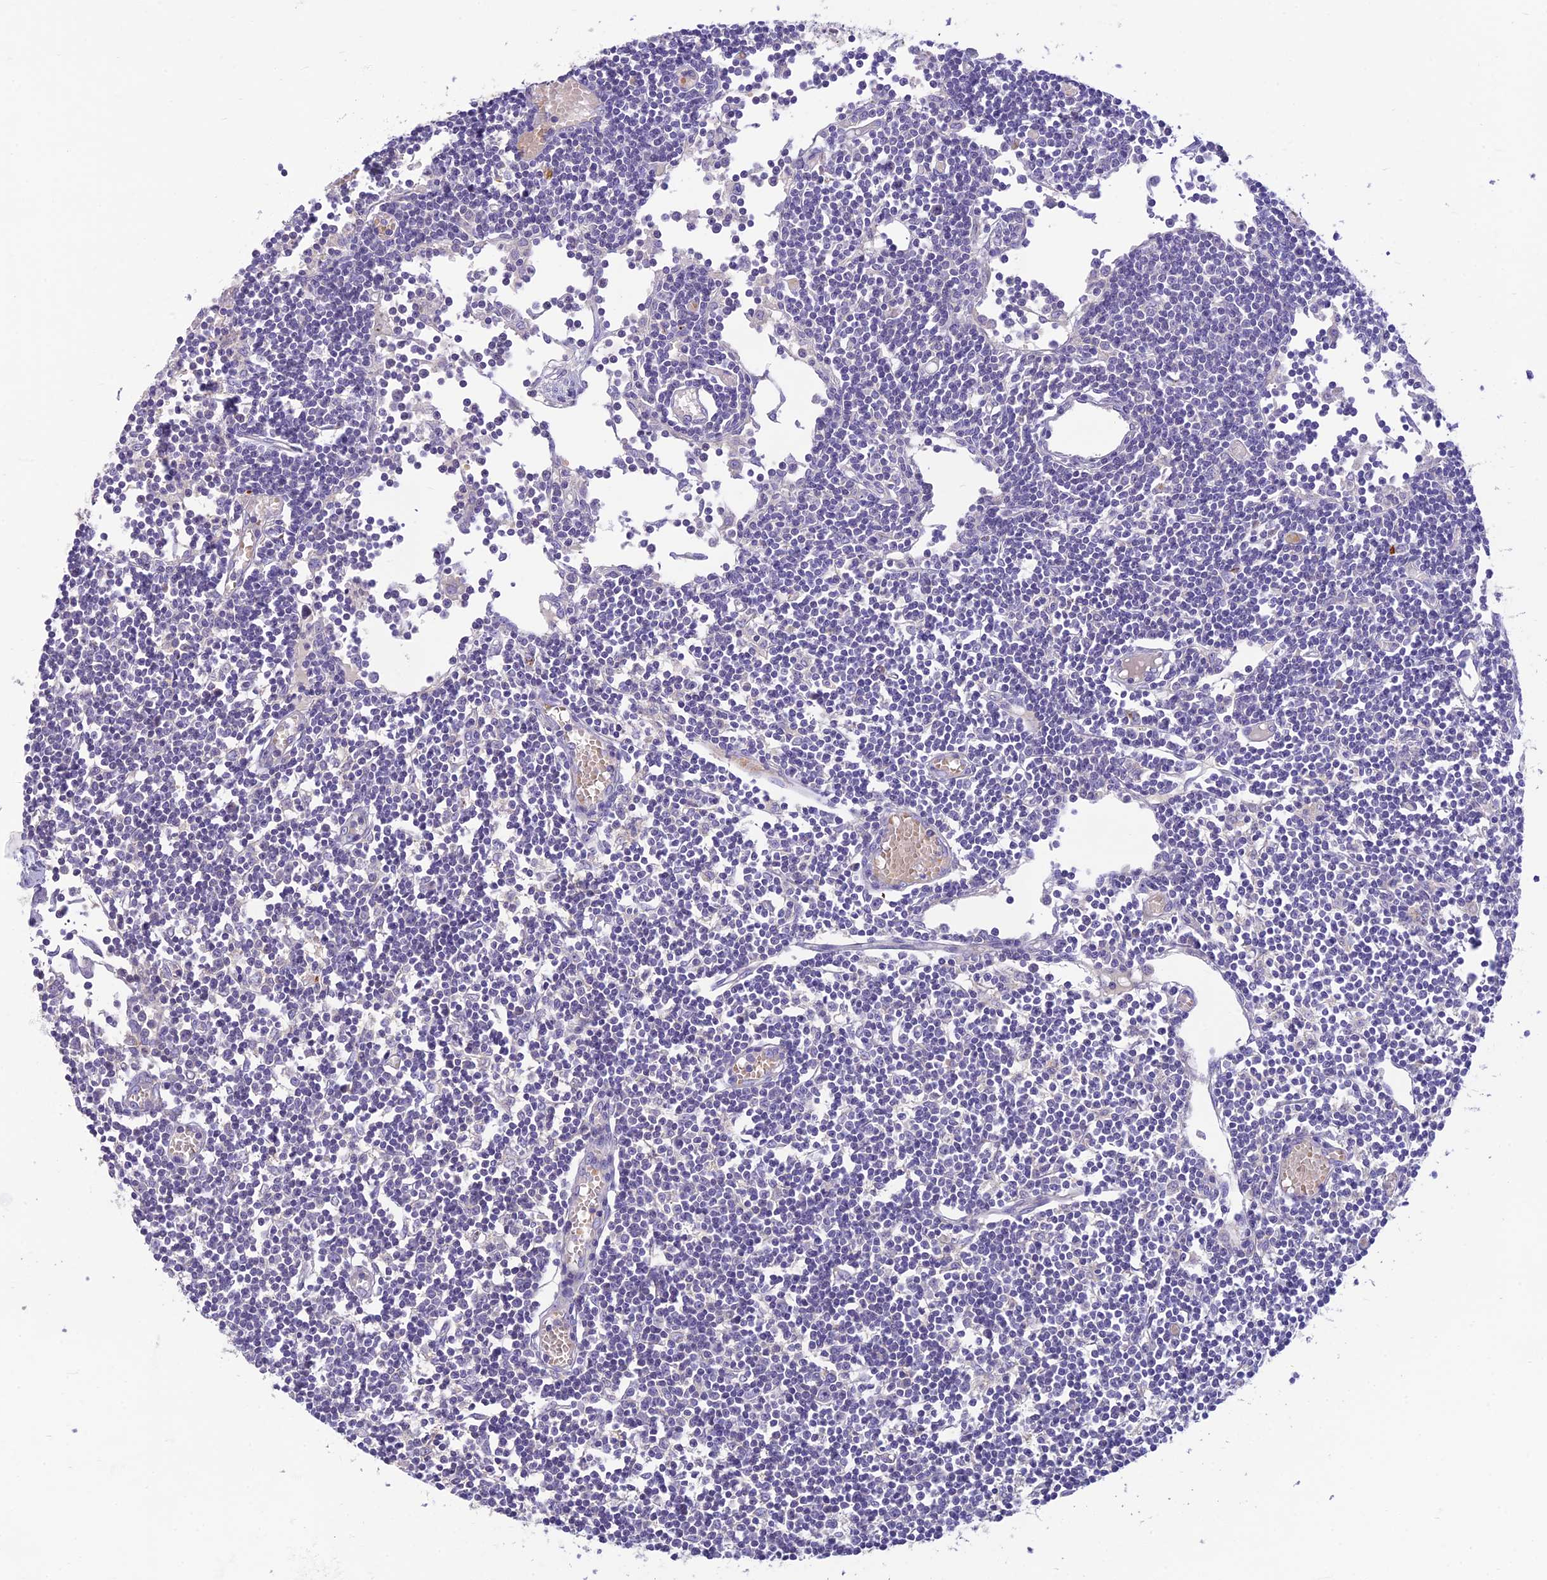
{"staining": {"intensity": "negative", "quantity": "none", "location": "none"}, "tissue": "lymph node", "cell_type": "Non-germinal center cells", "image_type": "normal", "snomed": [{"axis": "morphology", "description": "Normal tissue, NOS"}, {"axis": "topography", "description": "Lymph node"}], "caption": "High power microscopy histopathology image of an immunohistochemistry (IHC) histopathology image of unremarkable lymph node, revealing no significant staining in non-germinal center cells.", "gene": "CLIP4", "patient": {"sex": "female", "age": 11}}